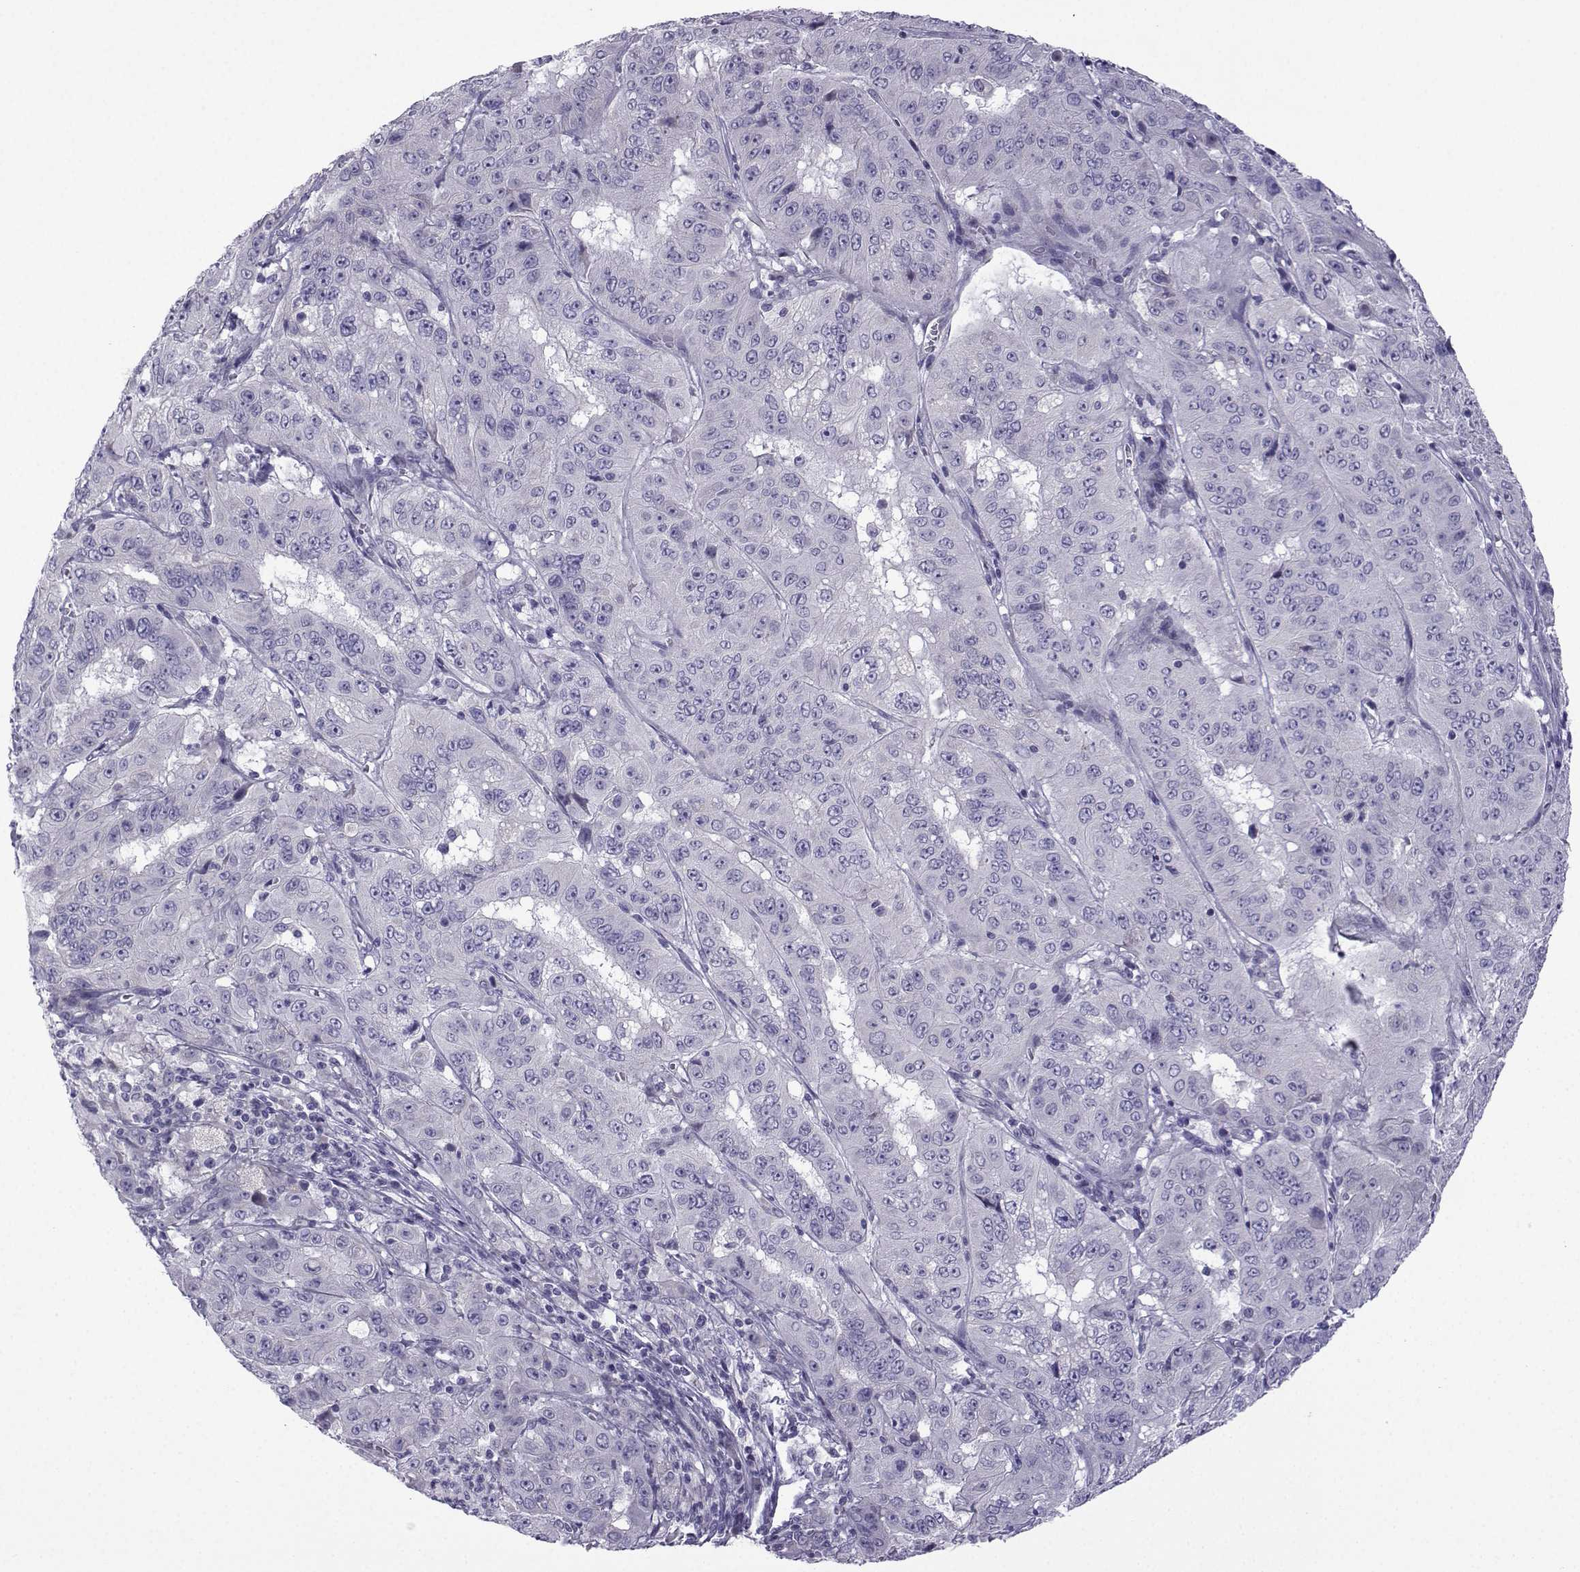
{"staining": {"intensity": "negative", "quantity": "none", "location": "none"}, "tissue": "pancreatic cancer", "cell_type": "Tumor cells", "image_type": "cancer", "snomed": [{"axis": "morphology", "description": "Adenocarcinoma, NOS"}, {"axis": "topography", "description": "Pancreas"}], "caption": "The micrograph exhibits no staining of tumor cells in pancreatic cancer (adenocarcinoma).", "gene": "SPACA7", "patient": {"sex": "male", "age": 63}}